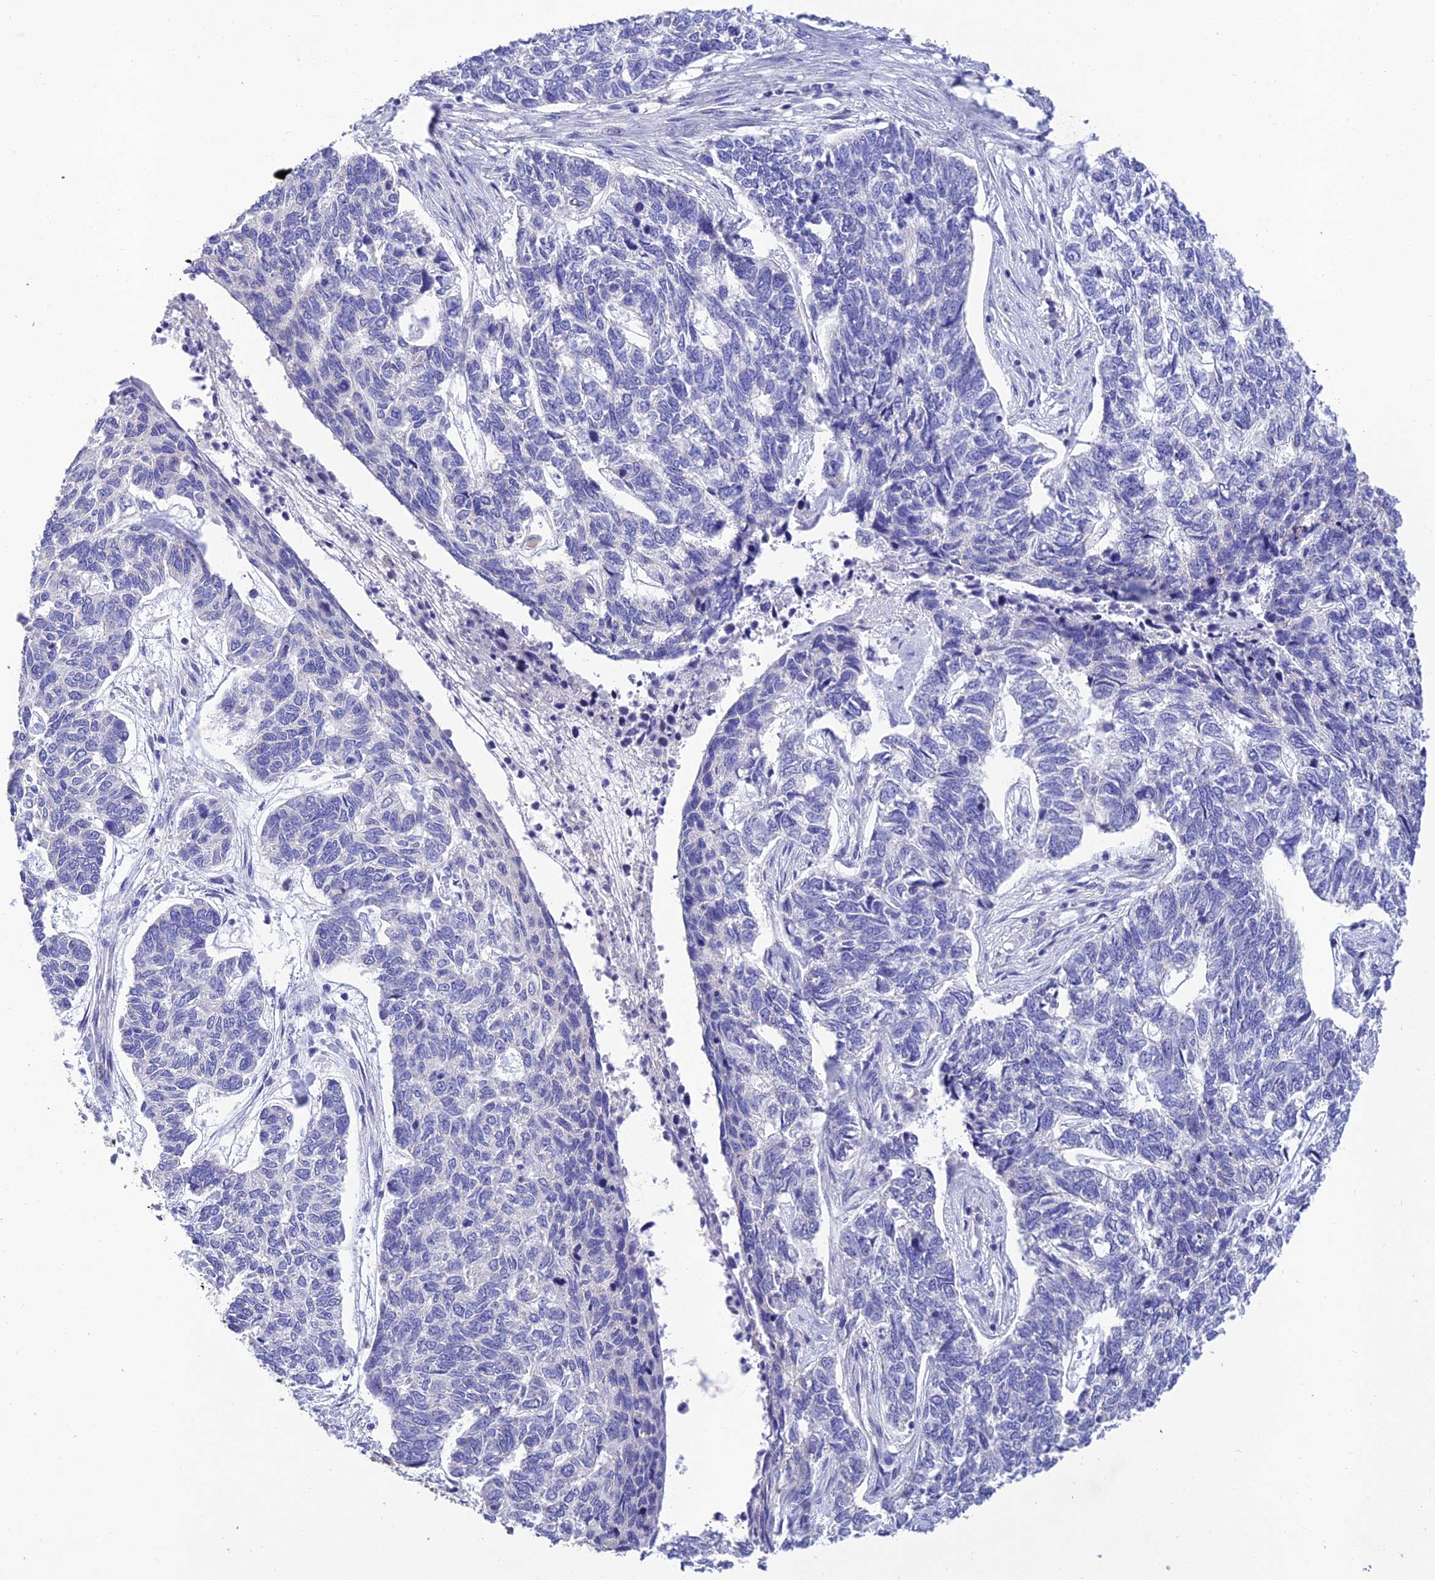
{"staining": {"intensity": "negative", "quantity": "none", "location": "none"}, "tissue": "skin cancer", "cell_type": "Tumor cells", "image_type": "cancer", "snomed": [{"axis": "morphology", "description": "Basal cell carcinoma"}, {"axis": "topography", "description": "Skin"}], "caption": "Immunohistochemistry (IHC) micrograph of skin basal cell carcinoma stained for a protein (brown), which demonstrates no positivity in tumor cells. (Brightfield microscopy of DAB (3,3'-diaminobenzidine) IHC at high magnification).", "gene": "MS4A5", "patient": {"sex": "female", "age": 65}}